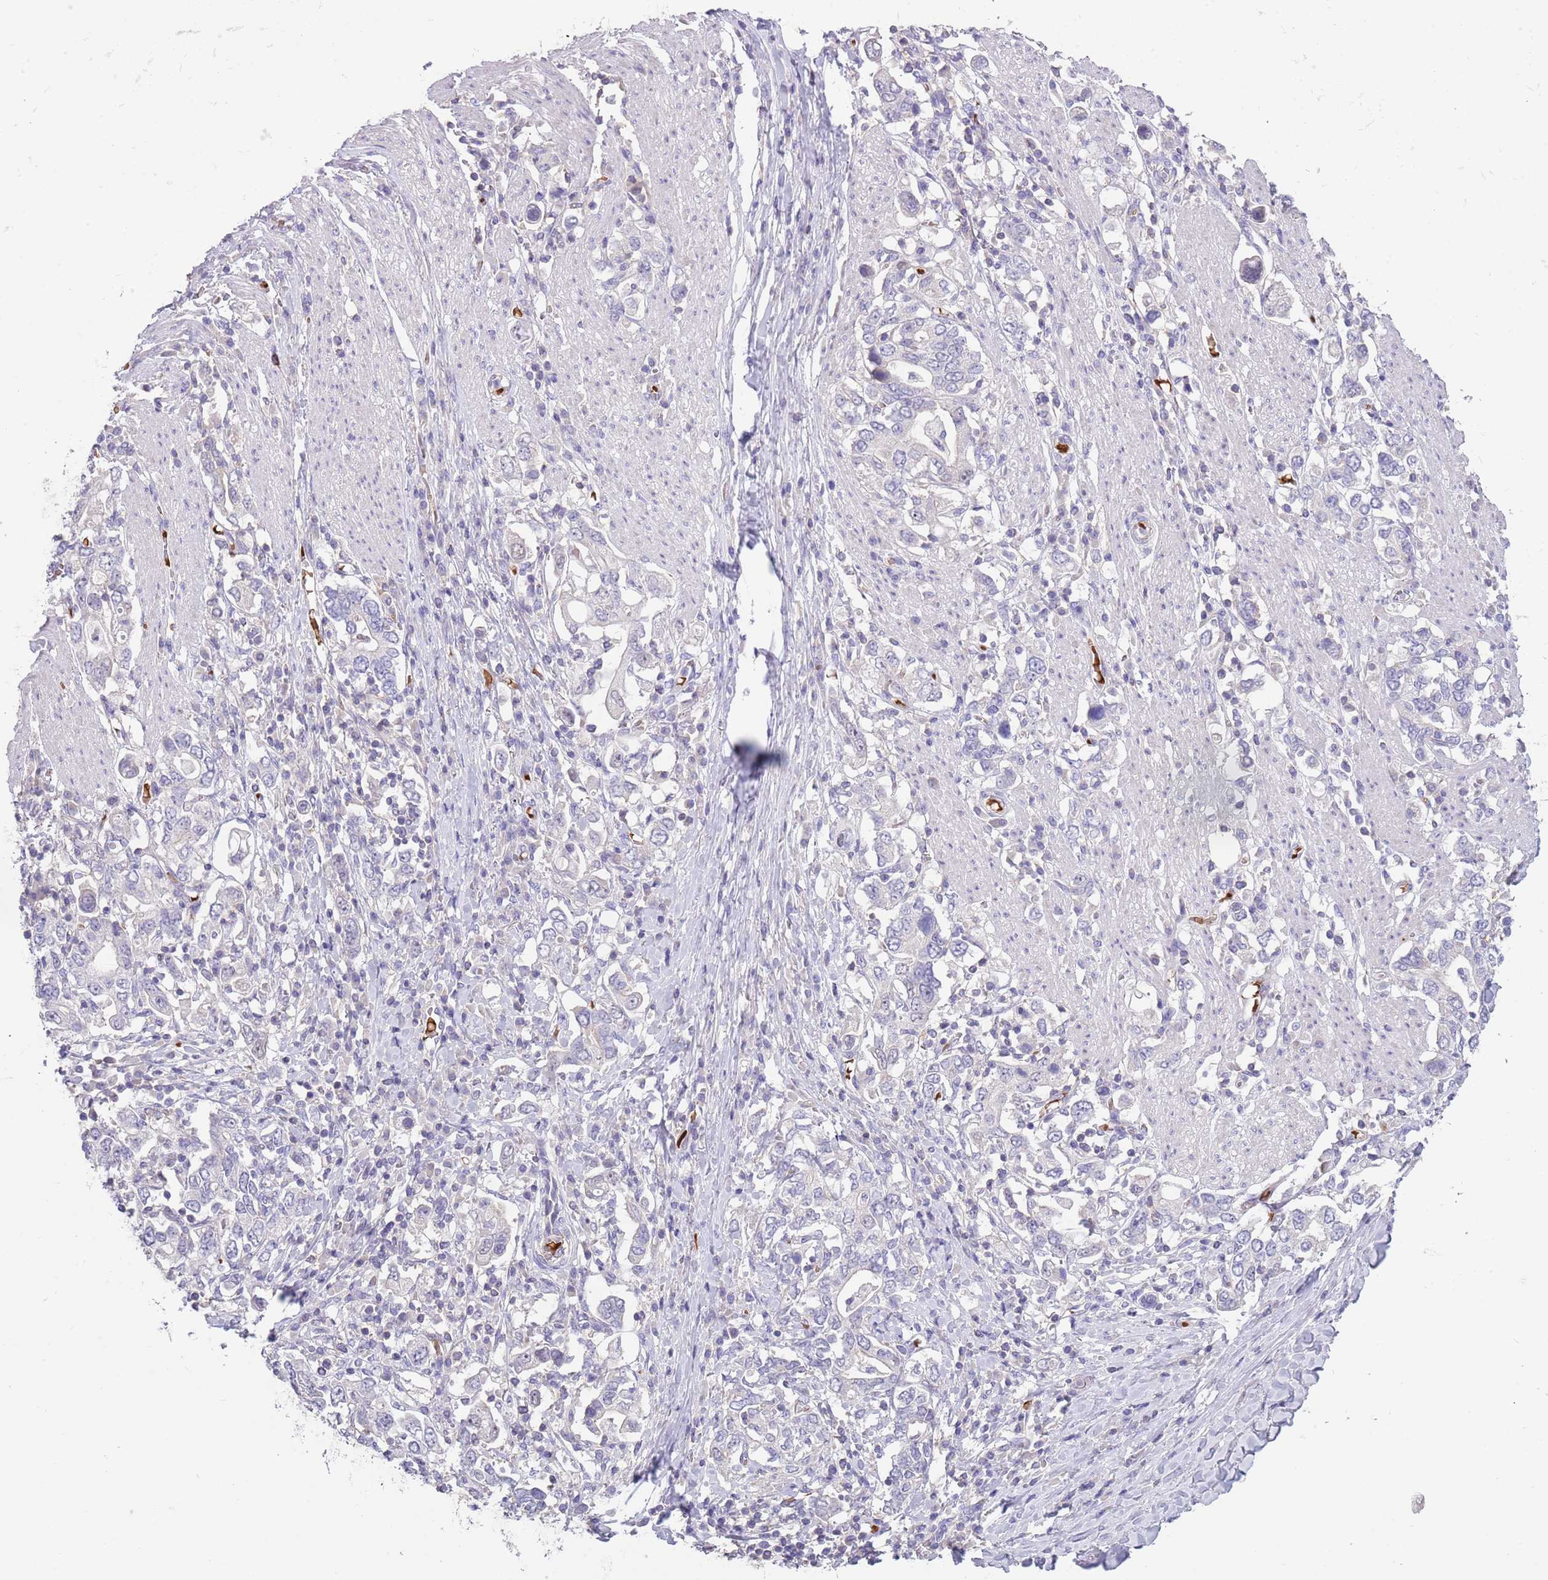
{"staining": {"intensity": "negative", "quantity": "none", "location": "none"}, "tissue": "stomach cancer", "cell_type": "Tumor cells", "image_type": "cancer", "snomed": [{"axis": "morphology", "description": "Adenocarcinoma, NOS"}, {"axis": "topography", "description": "Stomach, upper"}, {"axis": "topography", "description": "Stomach"}], "caption": "IHC micrograph of neoplastic tissue: human stomach cancer stained with DAB shows no significant protein expression in tumor cells. (Stains: DAB (3,3'-diaminobenzidine) immunohistochemistry (IHC) with hematoxylin counter stain, Microscopy: brightfield microscopy at high magnification).", "gene": "ZNF14", "patient": {"sex": "male", "age": 62}}